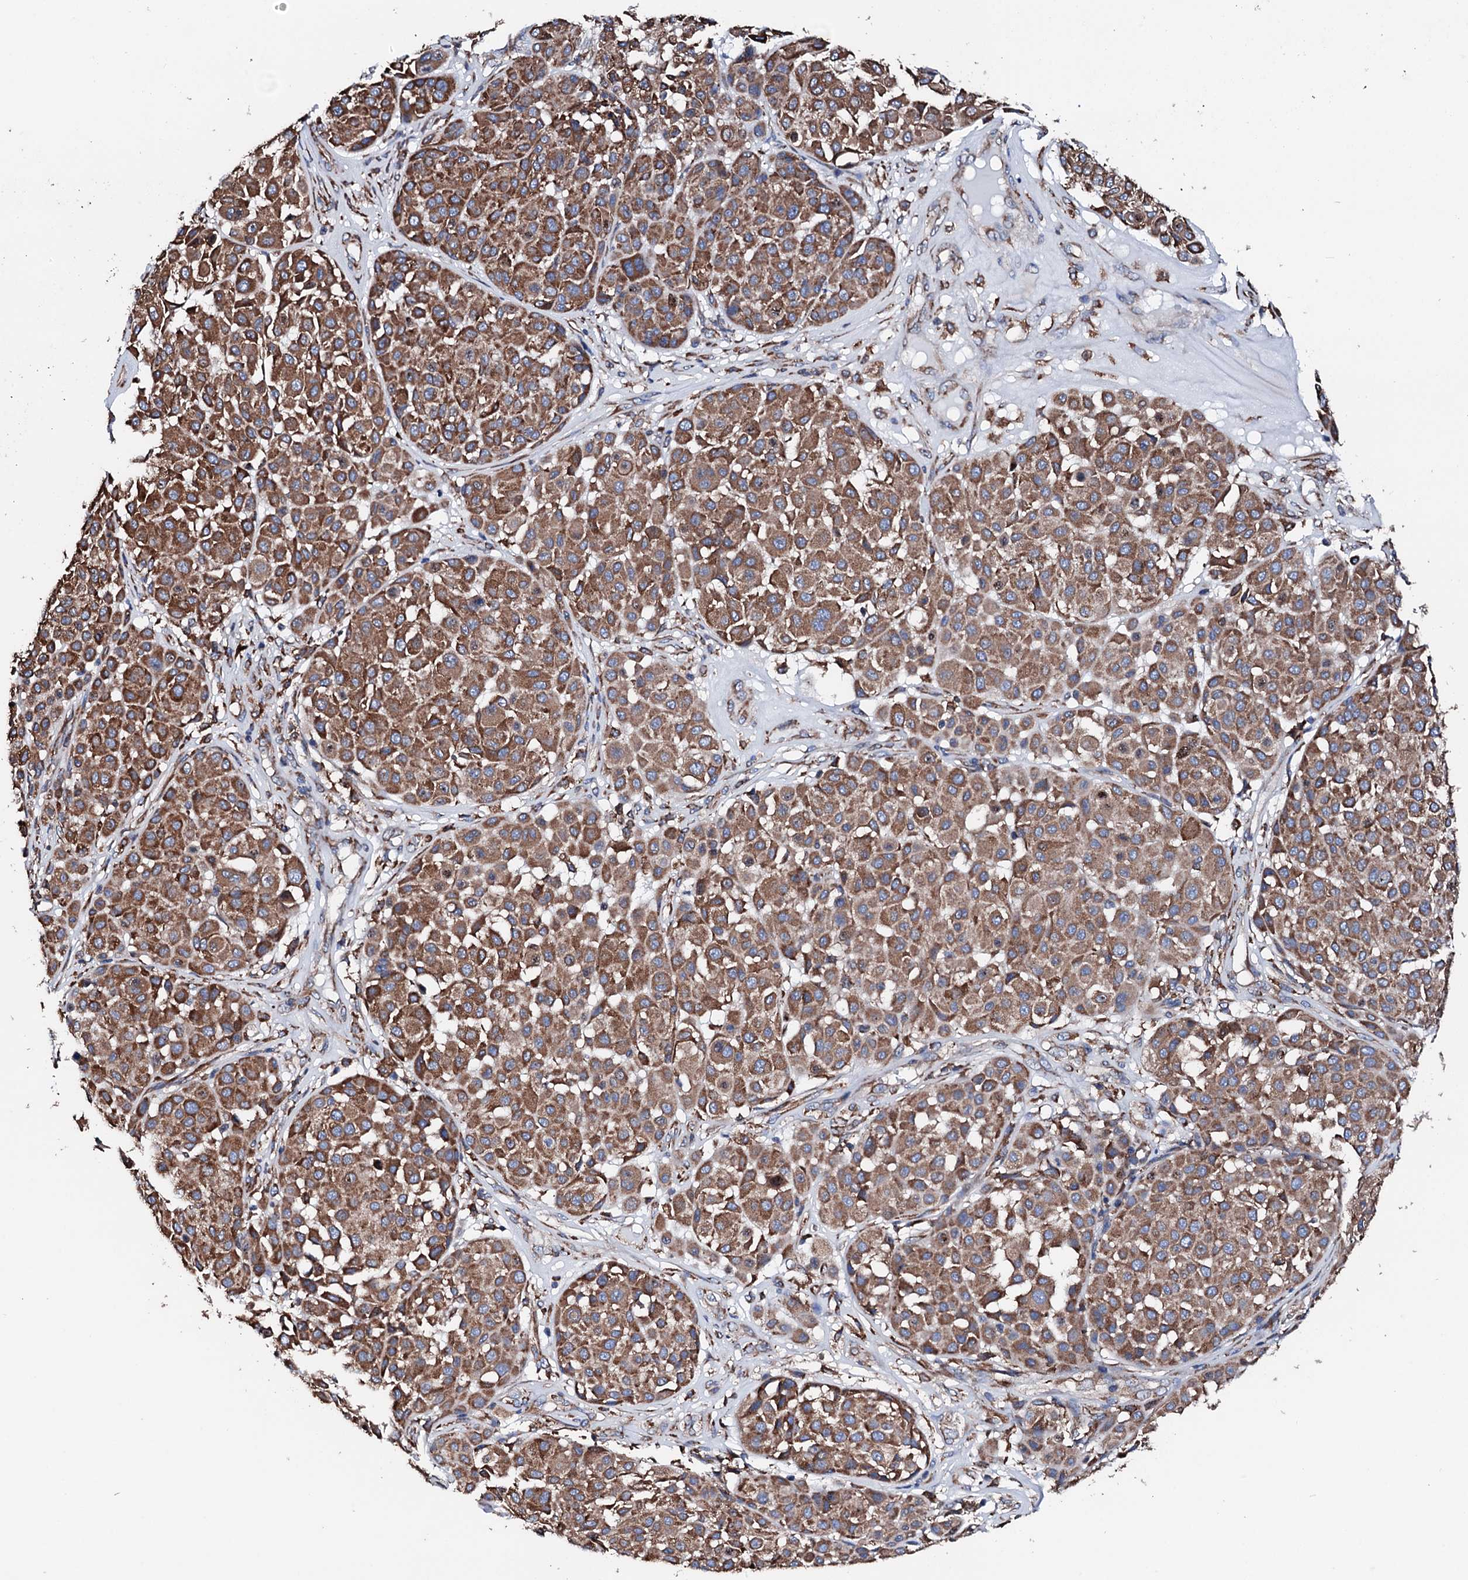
{"staining": {"intensity": "strong", "quantity": ">75%", "location": "cytoplasmic/membranous"}, "tissue": "melanoma", "cell_type": "Tumor cells", "image_type": "cancer", "snomed": [{"axis": "morphology", "description": "Malignant melanoma, Metastatic site"}, {"axis": "topography", "description": "Soft tissue"}], "caption": "This is an image of IHC staining of malignant melanoma (metastatic site), which shows strong expression in the cytoplasmic/membranous of tumor cells.", "gene": "AMDHD1", "patient": {"sex": "male", "age": 41}}